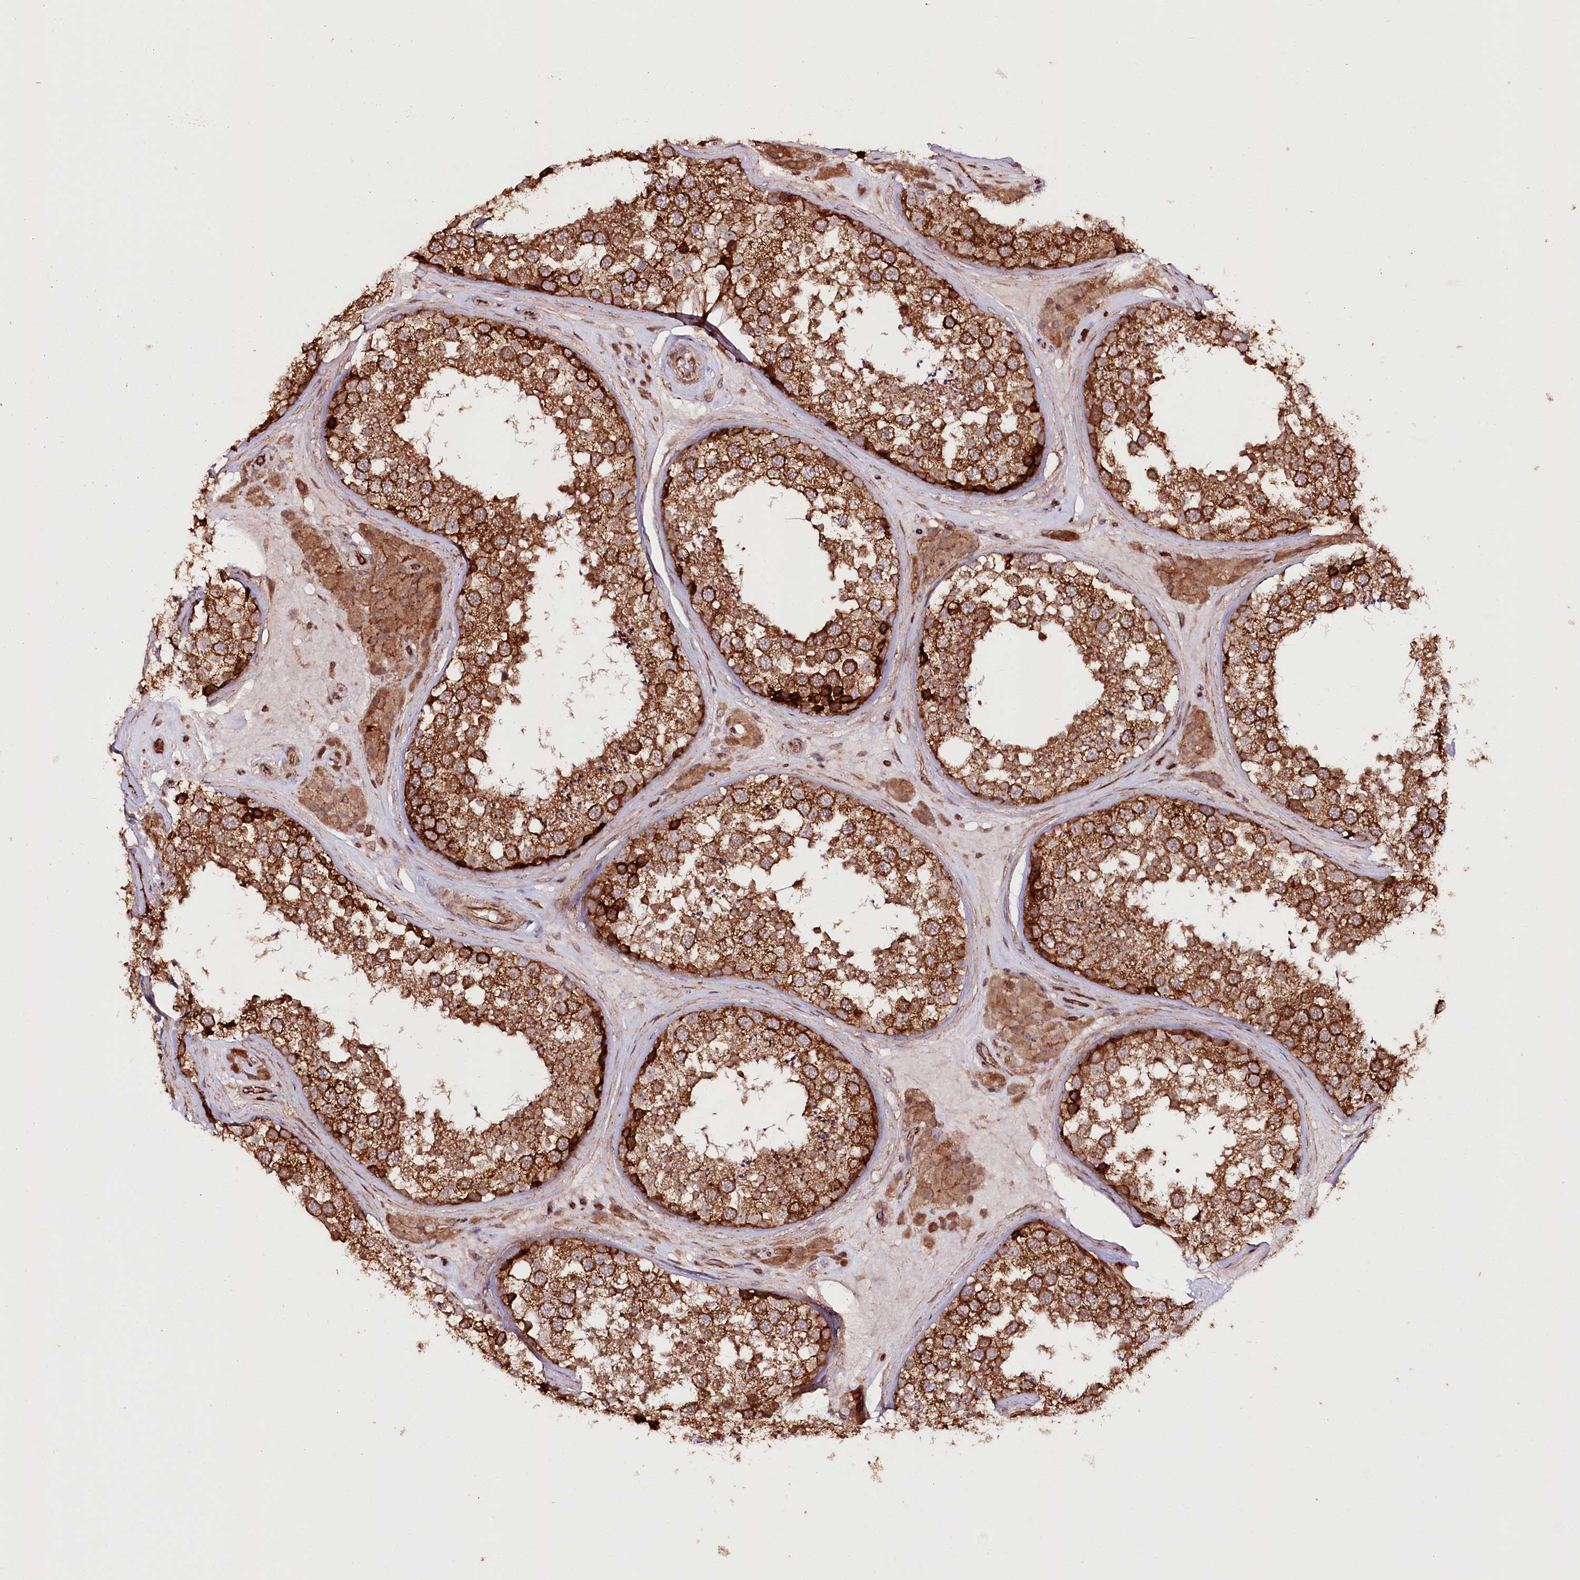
{"staining": {"intensity": "strong", "quantity": ">75%", "location": "cytoplasmic/membranous"}, "tissue": "testis", "cell_type": "Cells in seminiferous ducts", "image_type": "normal", "snomed": [{"axis": "morphology", "description": "Normal tissue, NOS"}, {"axis": "topography", "description": "Testis"}], "caption": "DAB immunohistochemical staining of unremarkable testis displays strong cytoplasmic/membranous protein staining in approximately >75% of cells in seminiferous ducts.", "gene": "DHX29", "patient": {"sex": "male", "age": 46}}